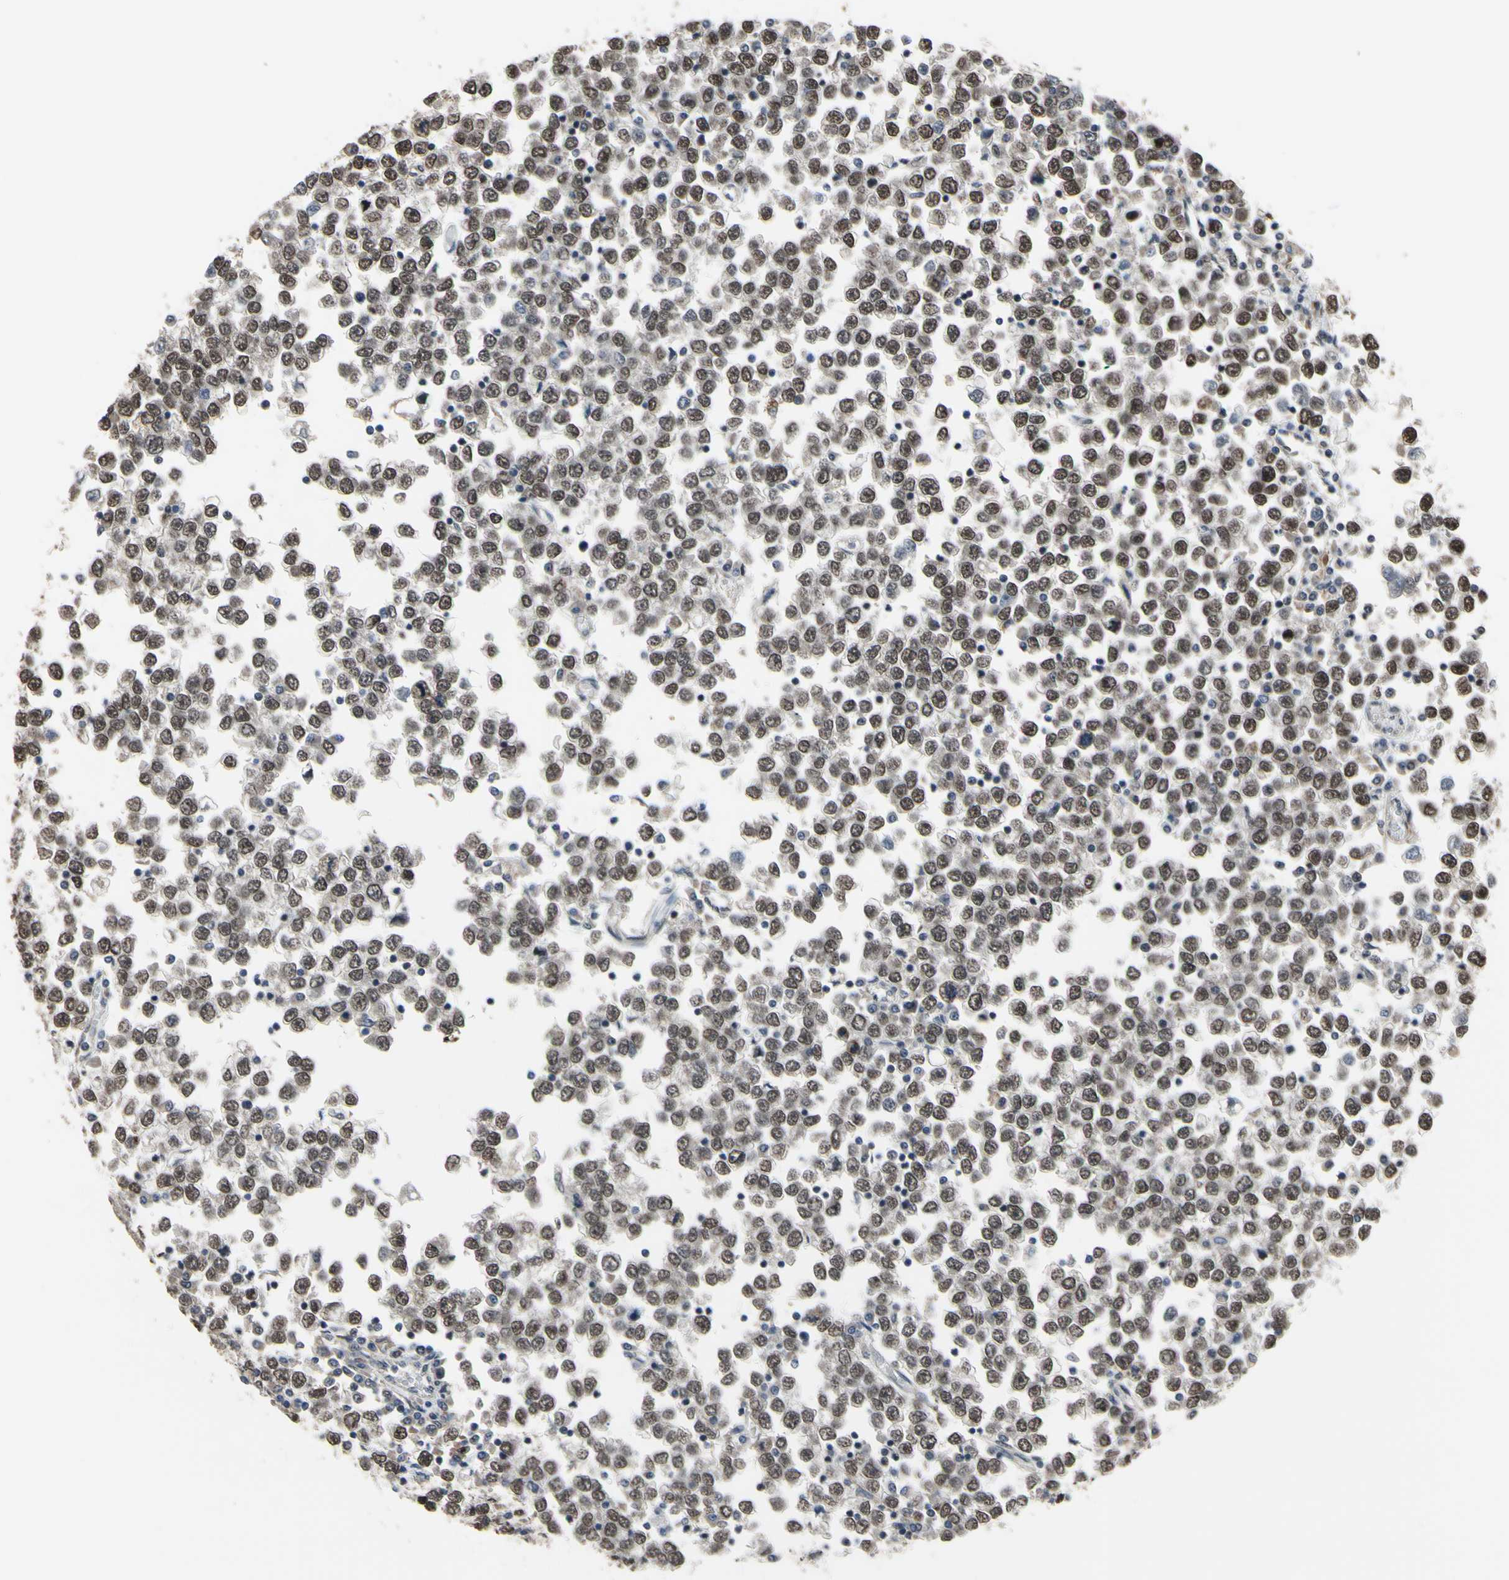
{"staining": {"intensity": "moderate", "quantity": ">75%", "location": "nuclear"}, "tissue": "testis cancer", "cell_type": "Tumor cells", "image_type": "cancer", "snomed": [{"axis": "morphology", "description": "Seminoma, NOS"}, {"axis": "topography", "description": "Testis"}], "caption": "An immunohistochemistry (IHC) image of neoplastic tissue is shown. Protein staining in brown labels moderate nuclear positivity in testis seminoma within tumor cells.", "gene": "ZNF174", "patient": {"sex": "male", "age": 65}}